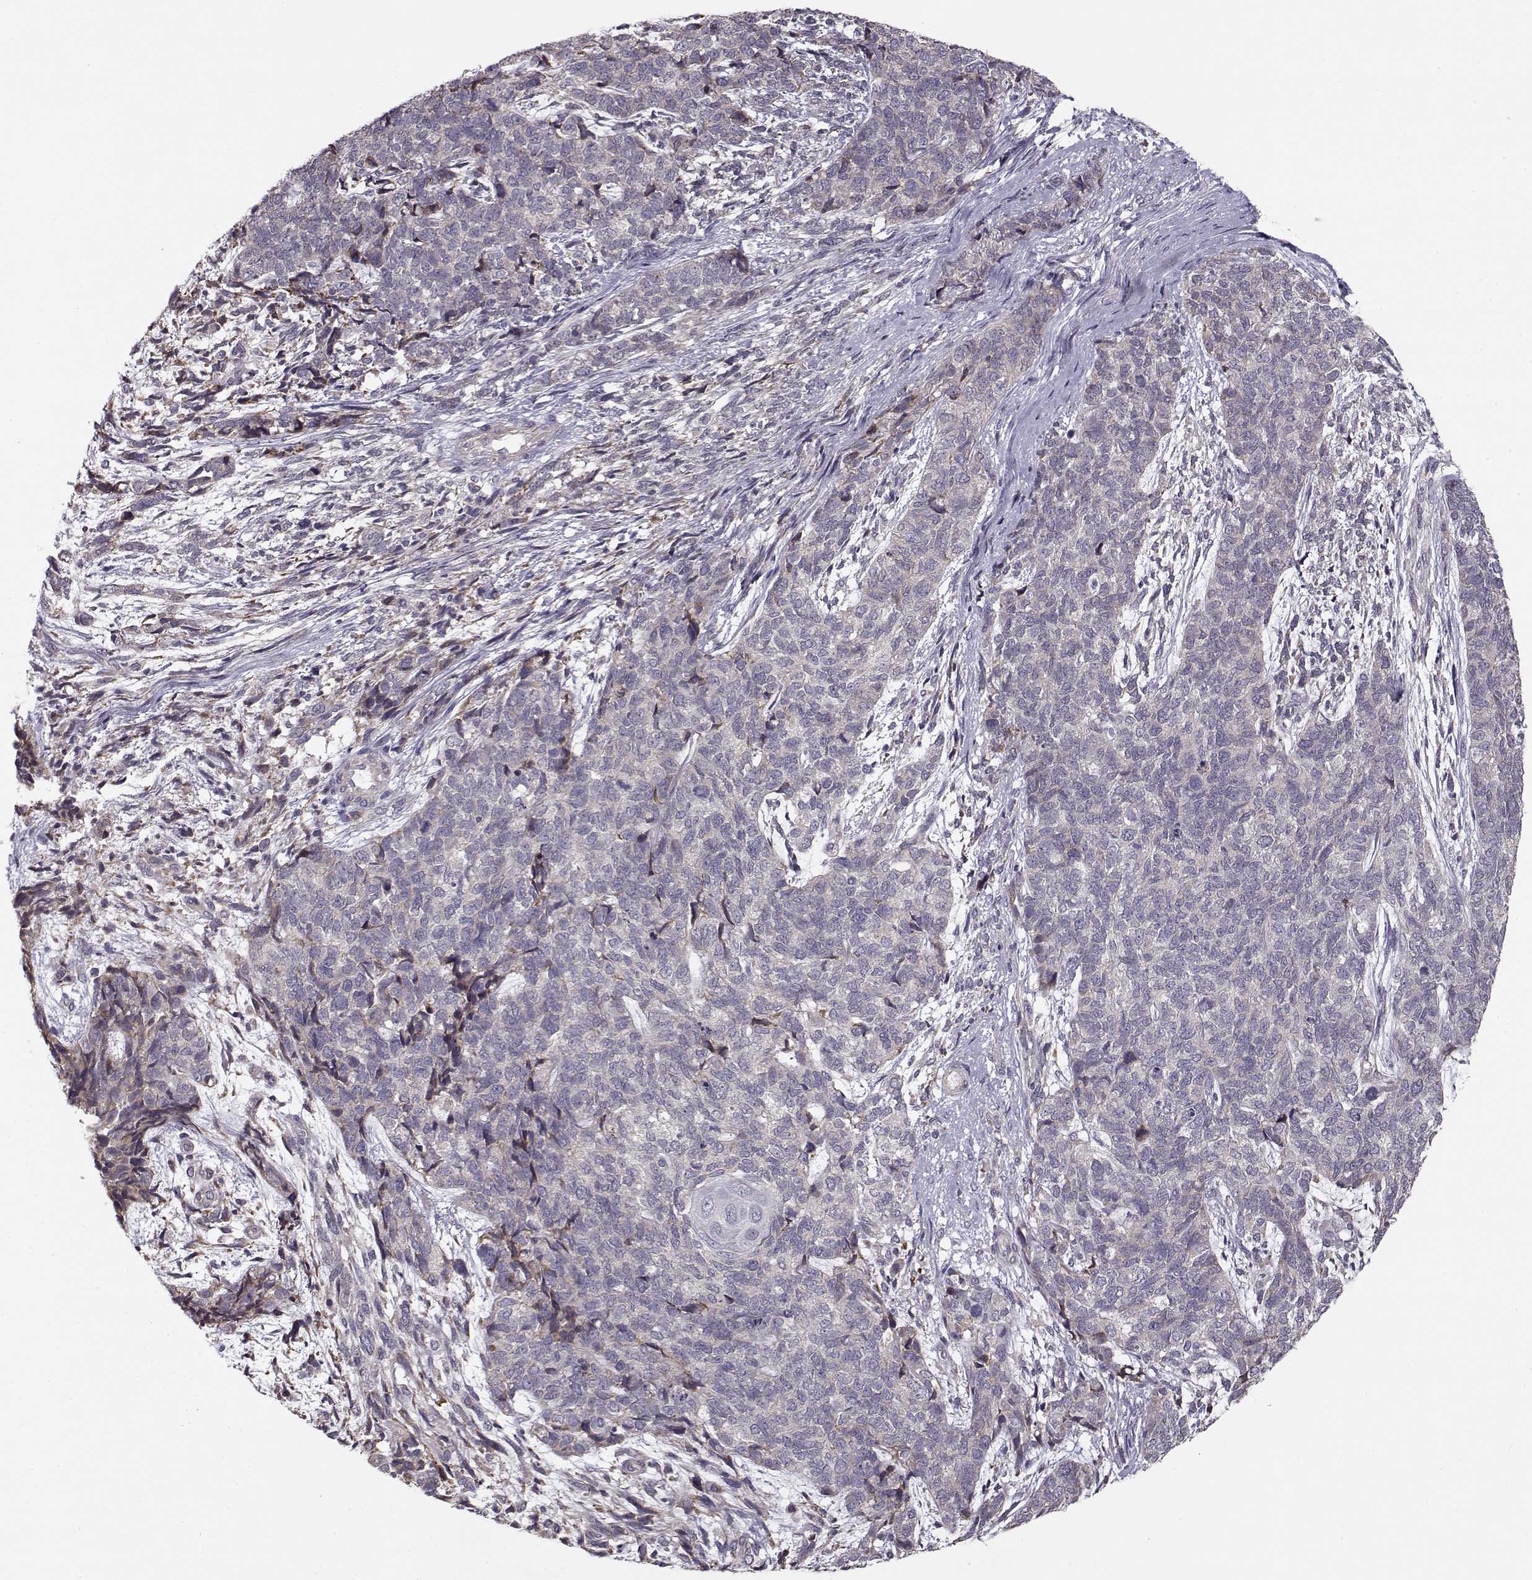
{"staining": {"intensity": "negative", "quantity": "none", "location": "none"}, "tissue": "cervical cancer", "cell_type": "Tumor cells", "image_type": "cancer", "snomed": [{"axis": "morphology", "description": "Squamous cell carcinoma, NOS"}, {"axis": "topography", "description": "Cervix"}], "caption": "Immunohistochemistry (IHC) image of neoplastic tissue: cervical squamous cell carcinoma stained with DAB (3,3'-diaminobenzidine) reveals no significant protein positivity in tumor cells.", "gene": "ENTPD8", "patient": {"sex": "female", "age": 63}}